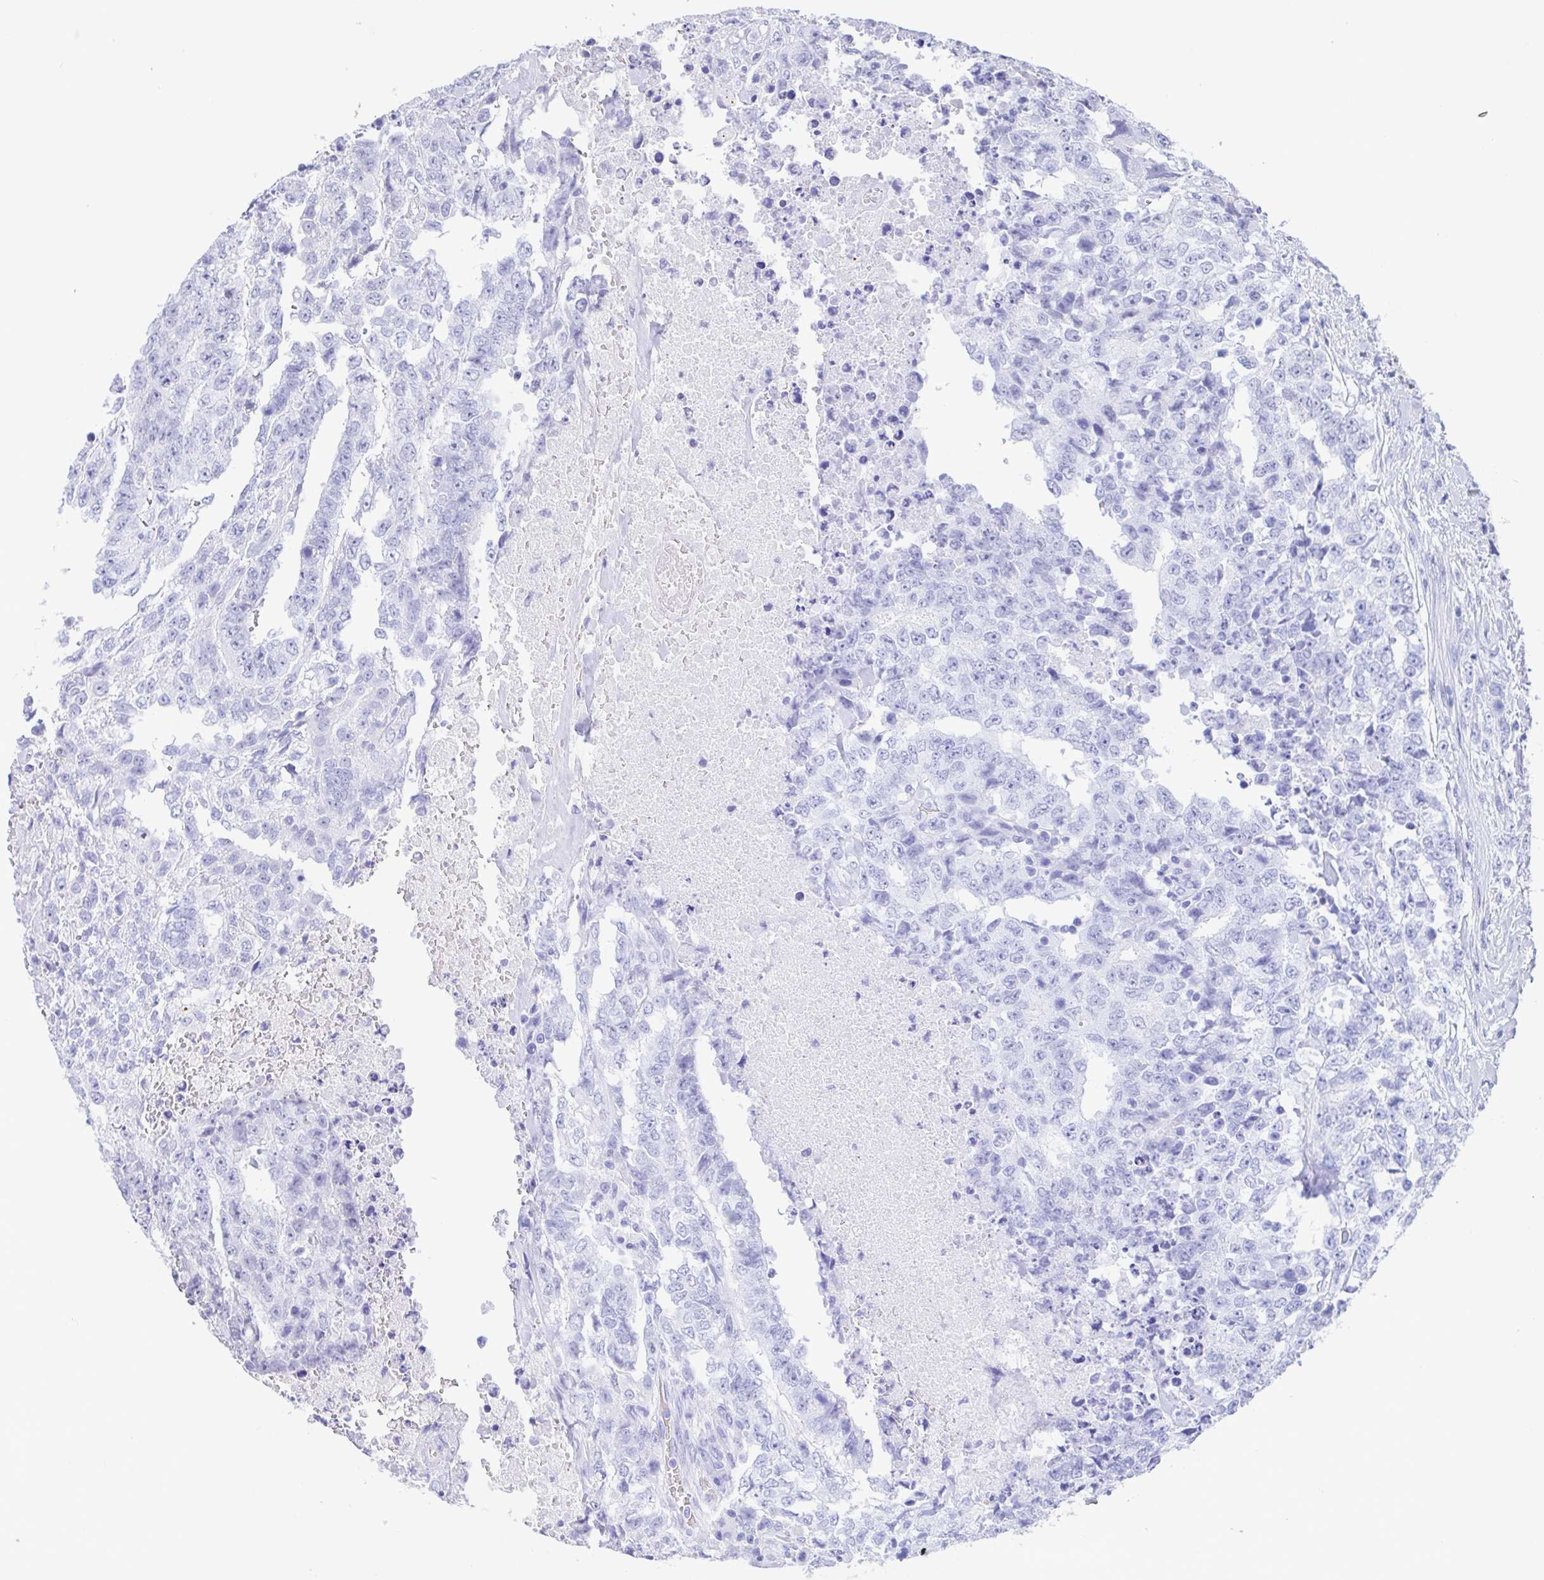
{"staining": {"intensity": "negative", "quantity": "none", "location": "none"}, "tissue": "testis cancer", "cell_type": "Tumor cells", "image_type": "cancer", "snomed": [{"axis": "morphology", "description": "Carcinoma, Embryonal, NOS"}, {"axis": "topography", "description": "Testis"}], "caption": "Immunohistochemistry (IHC) micrograph of human testis cancer (embryonal carcinoma) stained for a protein (brown), which demonstrates no staining in tumor cells.", "gene": "PERM1", "patient": {"sex": "male", "age": 24}}